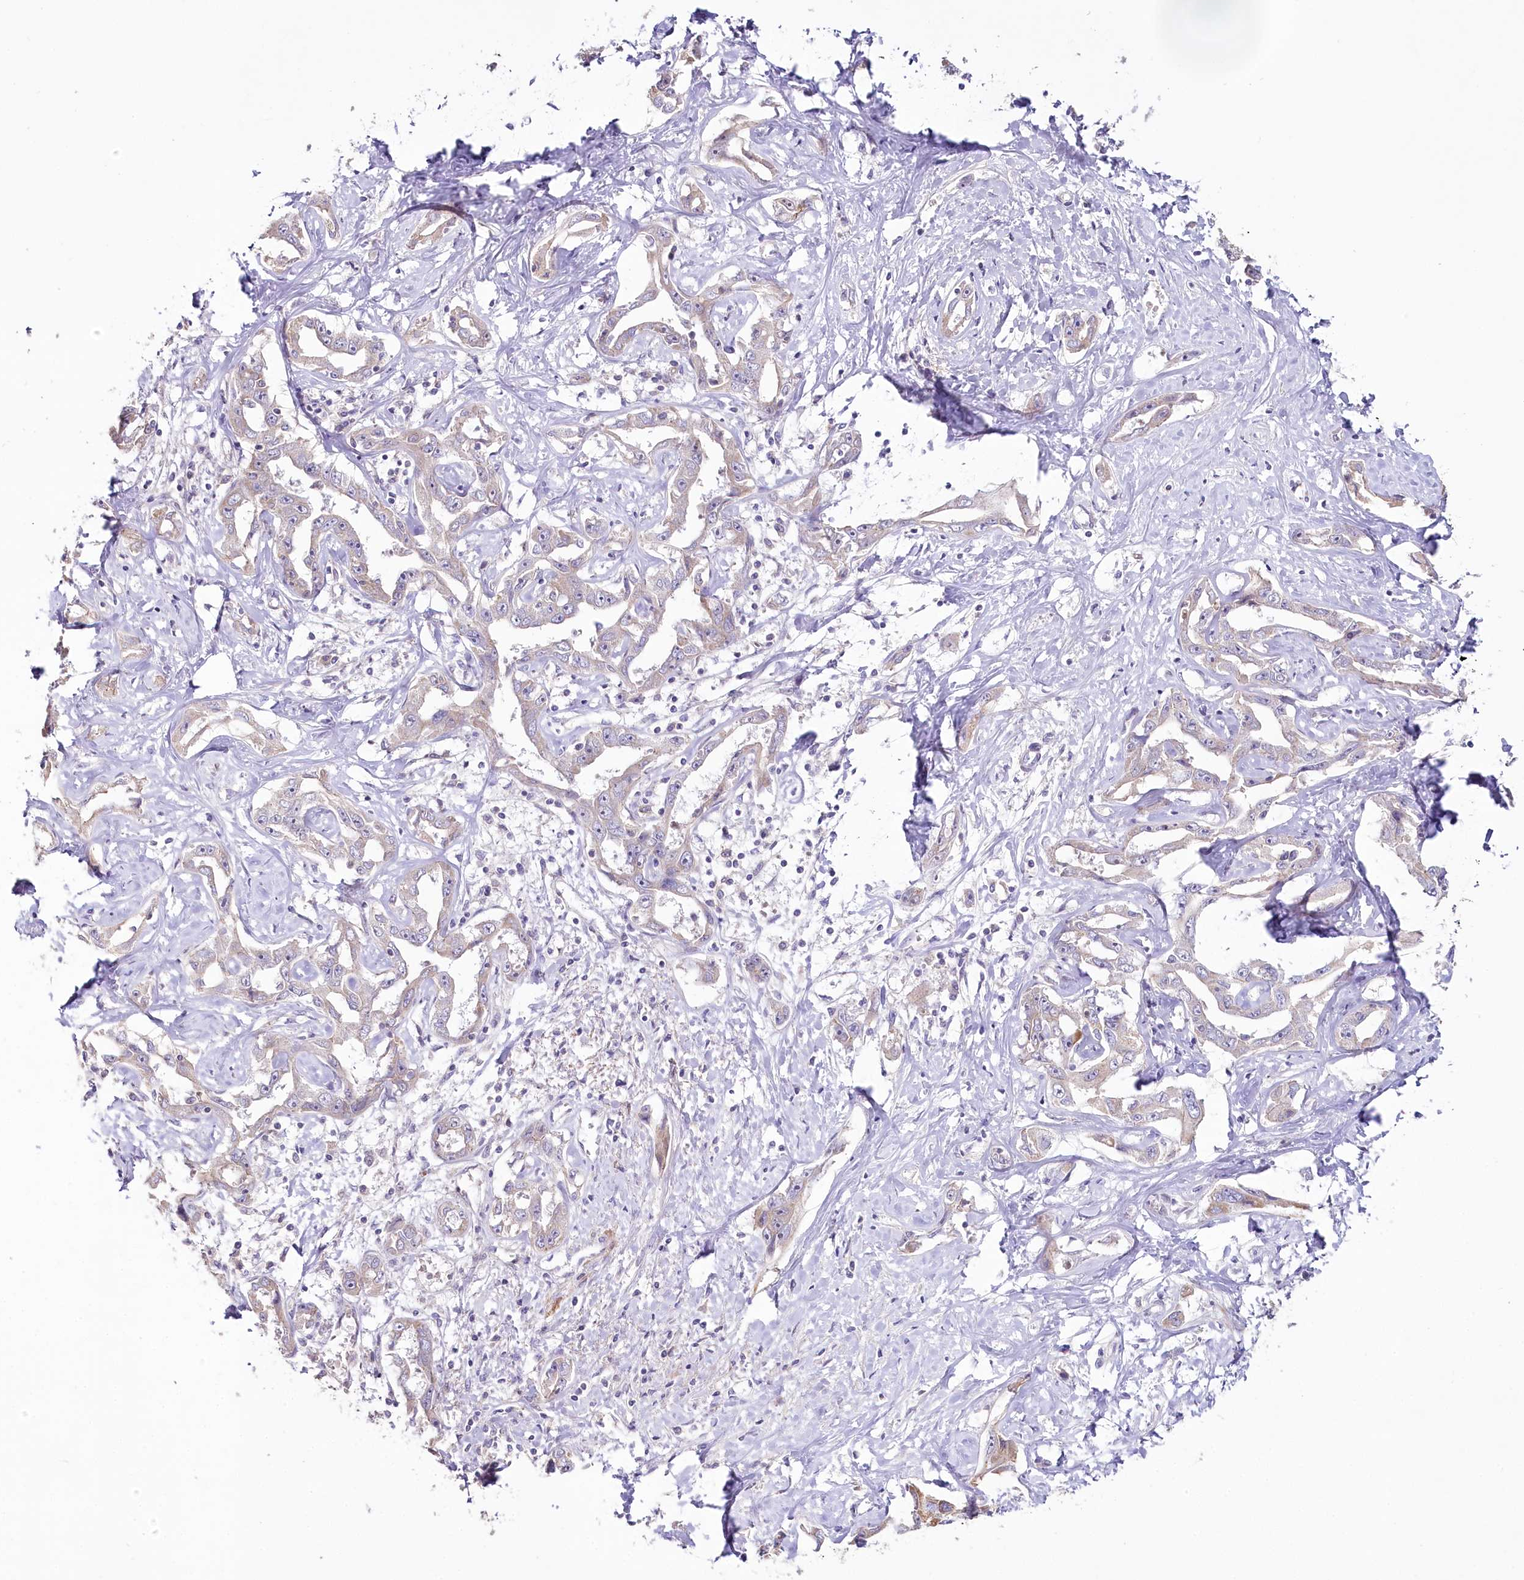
{"staining": {"intensity": "weak", "quantity": "<25%", "location": "cytoplasmic/membranous"}, "tissue": "liver cancer", "cell_type": "Tumor cells", "image_type": "cancer", "snomed": [{"axis": "morphology", "description": "Cholangiocarcinoma"}, {"axis": "topography", "description": "Liver"}], "caption": "Tumor cells show no significant protein expression in liver cholangiocarcinoma.", "gene": "SLC6A11", "patient": {"sex": "male", "age": 59}}